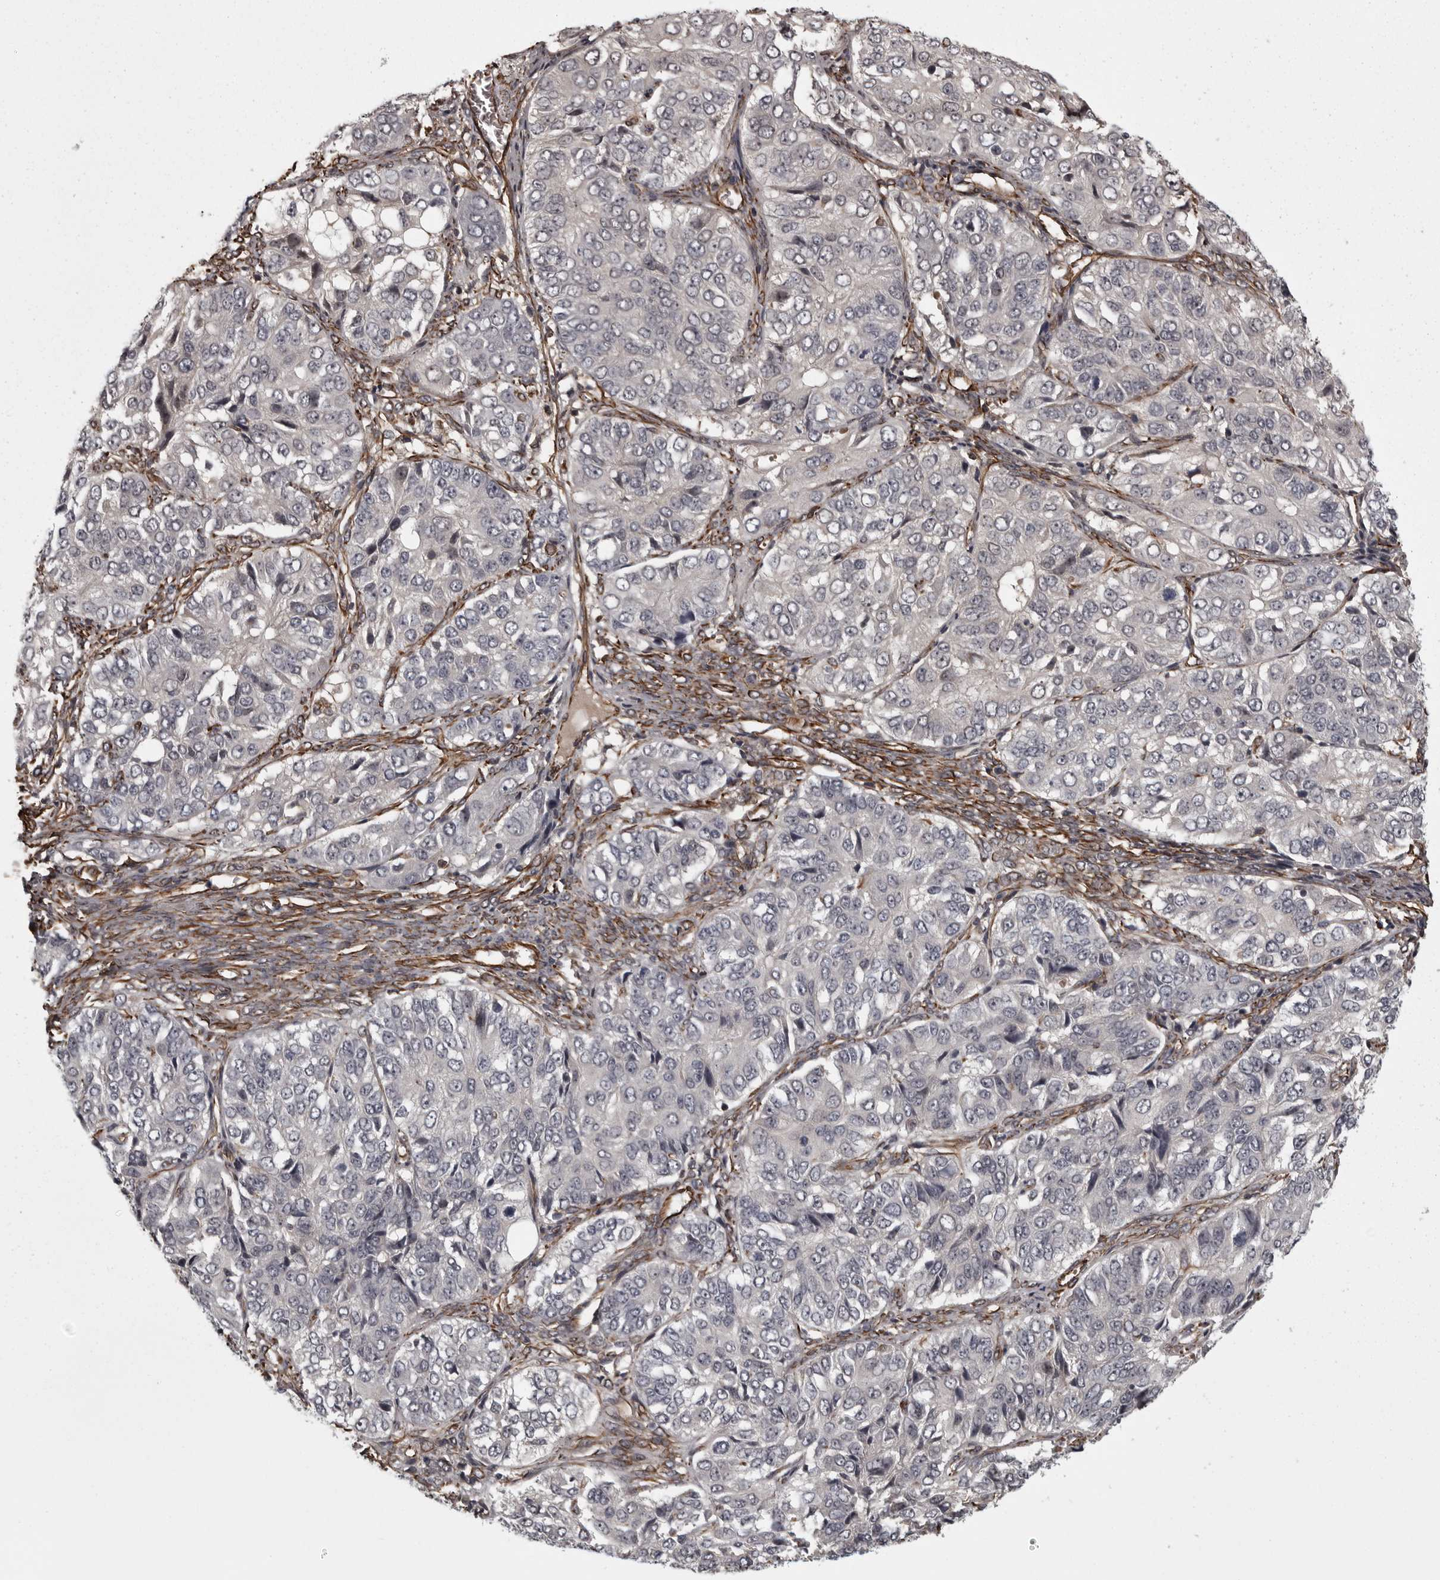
{"staining": {"intensity": "negative", "quantity": "none", "location": "none"}, "tissue": "ovarian cancer", "cell_type": "Tumor cells", "image_type": "cancer", "snomed": [{"axis": "morphology", "description": "Carcinoma, endometroid"}, {"axis": "topography", "description": "Ovary"}], "caption": "A micrograph of human endometroid carcinoma (ovarian) is negative for staining in tumor cells.", "gene": "FAAP100", "patient": {"sex": "female", "age": 51}}